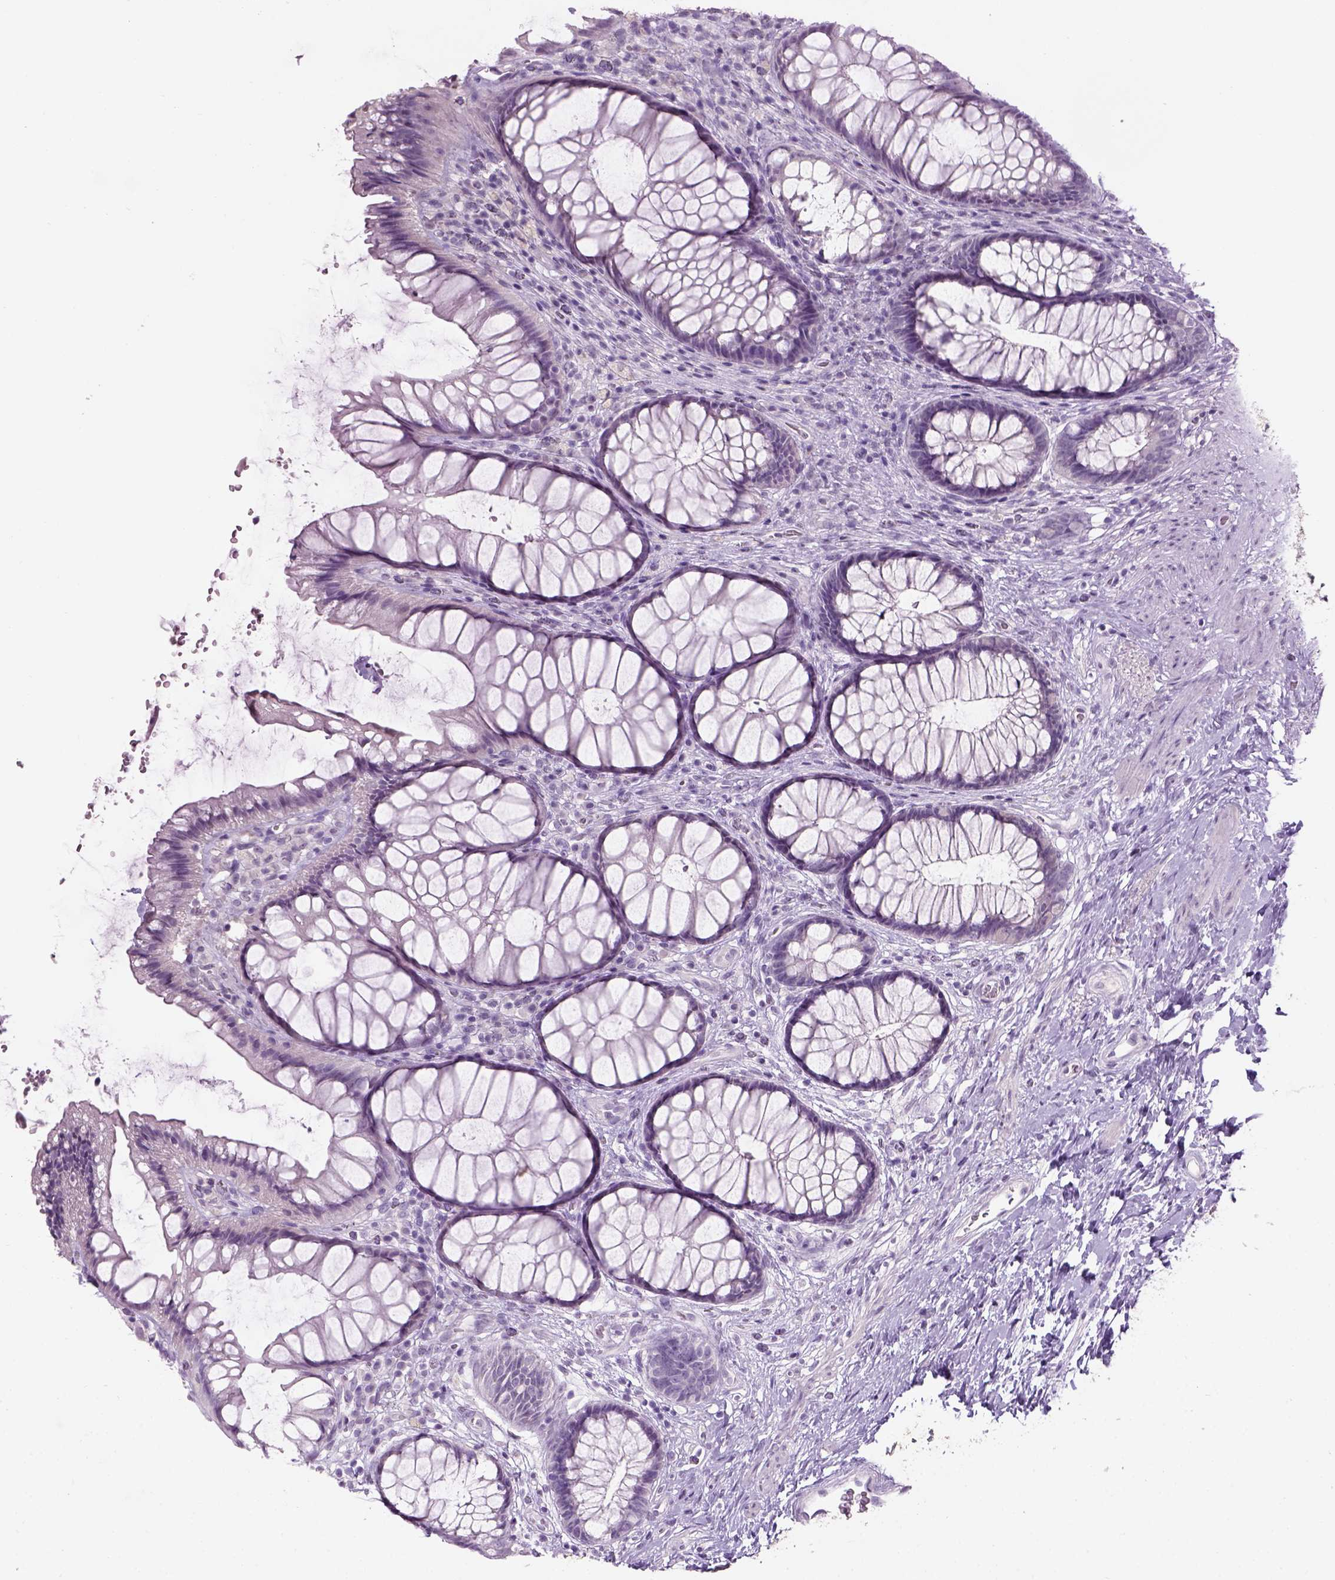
{"staining": {"intensity": "negative", "quantity": "none", "location": "none"}, "tissue": "rectum", "cell_type": "Glandular cells", "image_type": "normal", "snomed": [{"axis": "morphology", "description": "Normal tissue, NOS"}, {"axis": "topography", "description": "Smooth muscle"}, {"axis": "topography", "description": "Rectum"}], "caption": "Immunohistochemical staining of unremarkable human rectum reveals no significant positivity in glandular cells. (DAB (3,3'-diaminobenzidine) immunohistochemistry with hematoxylin counter stain).", "gene": "GABRB2", "patient": {"sex": "male", "age": 53}}